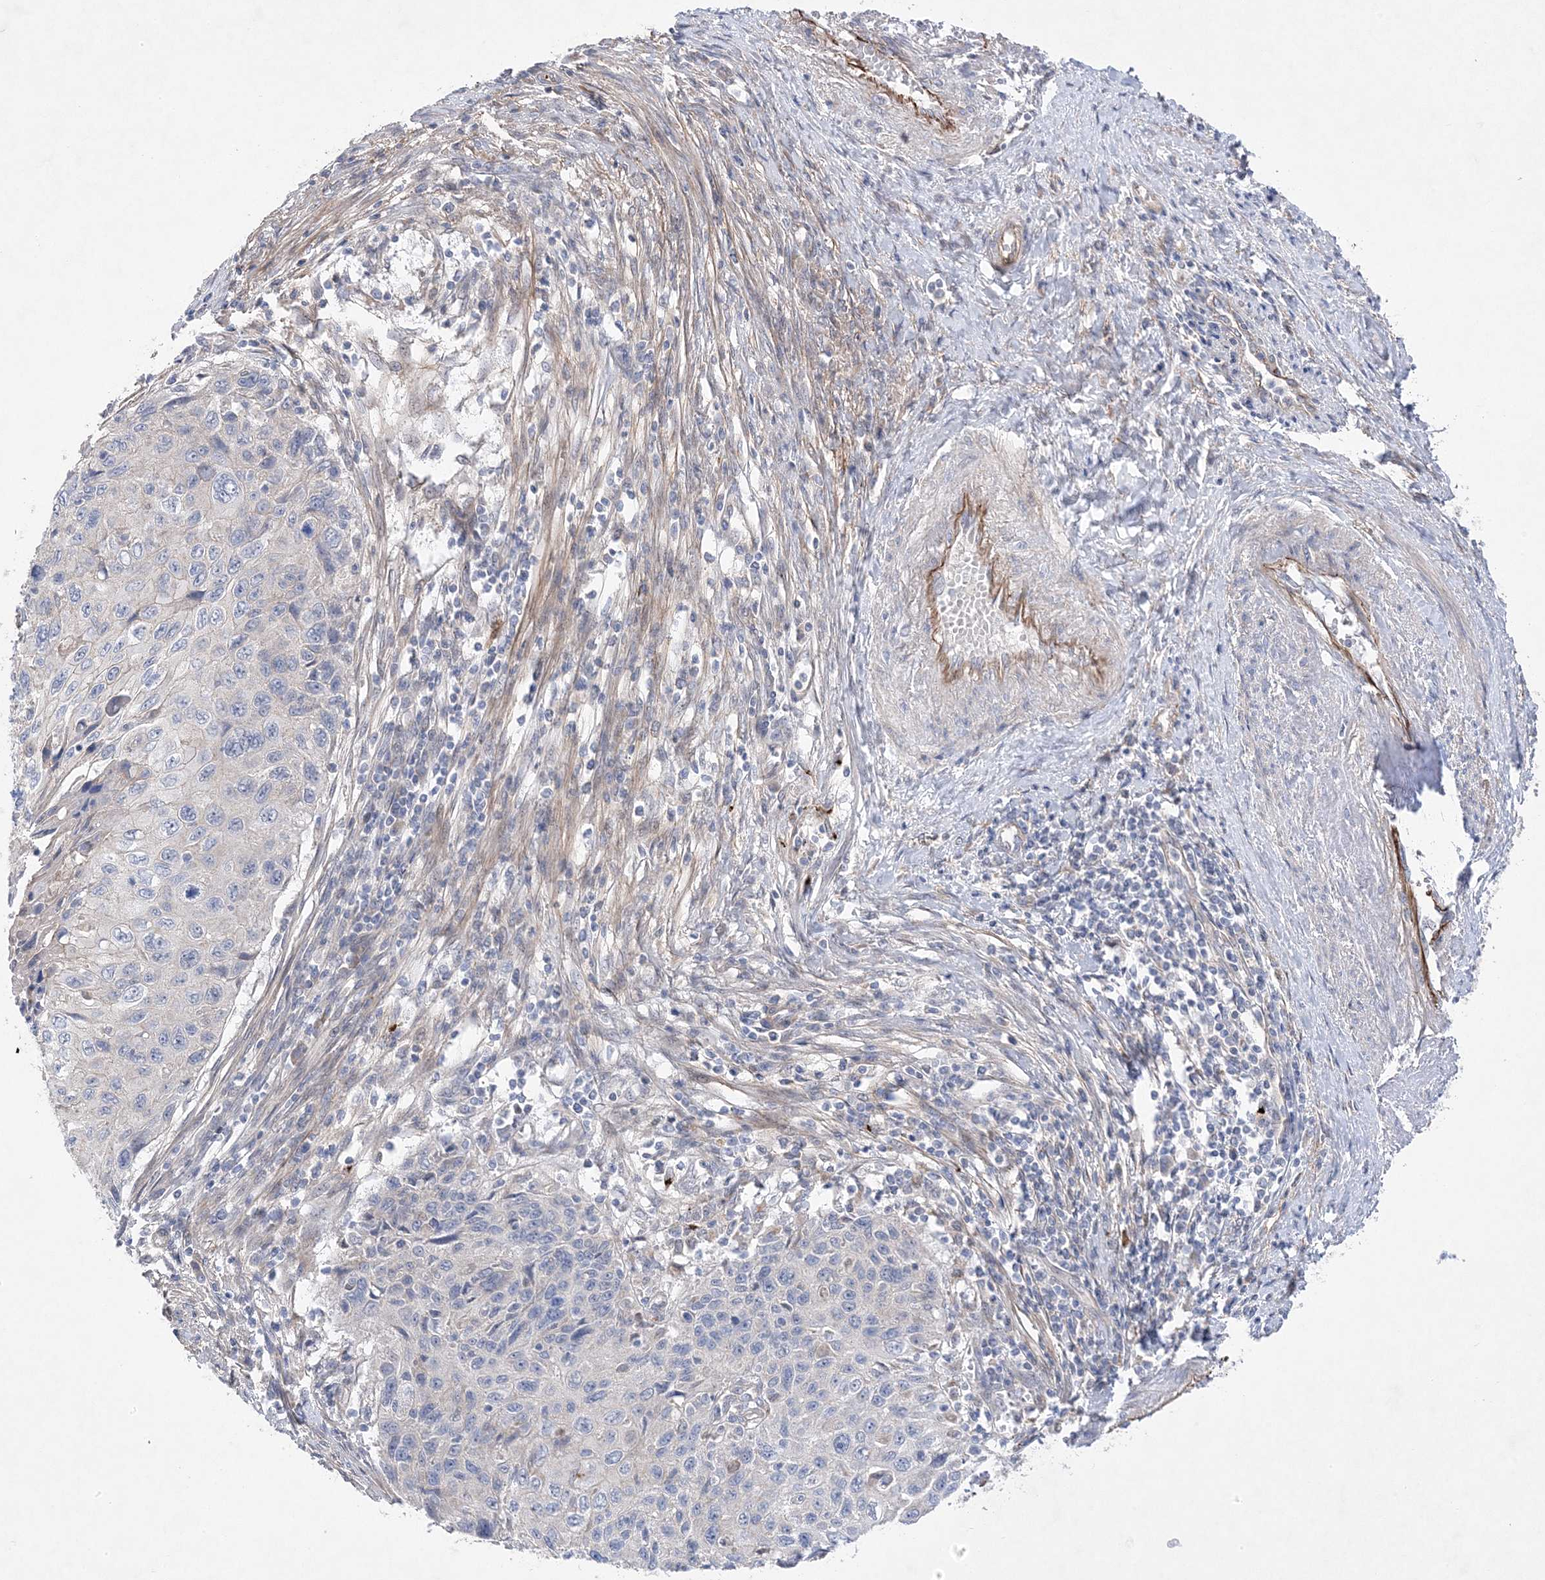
{"staining": {"intensity": "negative", "quantity": "none", "location": "none"}, "tissue": "cervical cancer", "cell_type": "Tumor cells", "image_type": "cancer", "snomed": [{"axis": "morphology", "description": "Squamous cell carcinoma, NOS"}, {"axis": "topography", "description": "Cervix"}], "caption": "Immunohistochemistry of human cervical cancer (squamous cell carcinoma) displays no staining in tumor cells.", "gene": "ANAPC1", "patient": {"sex": "female", "age": 70}}